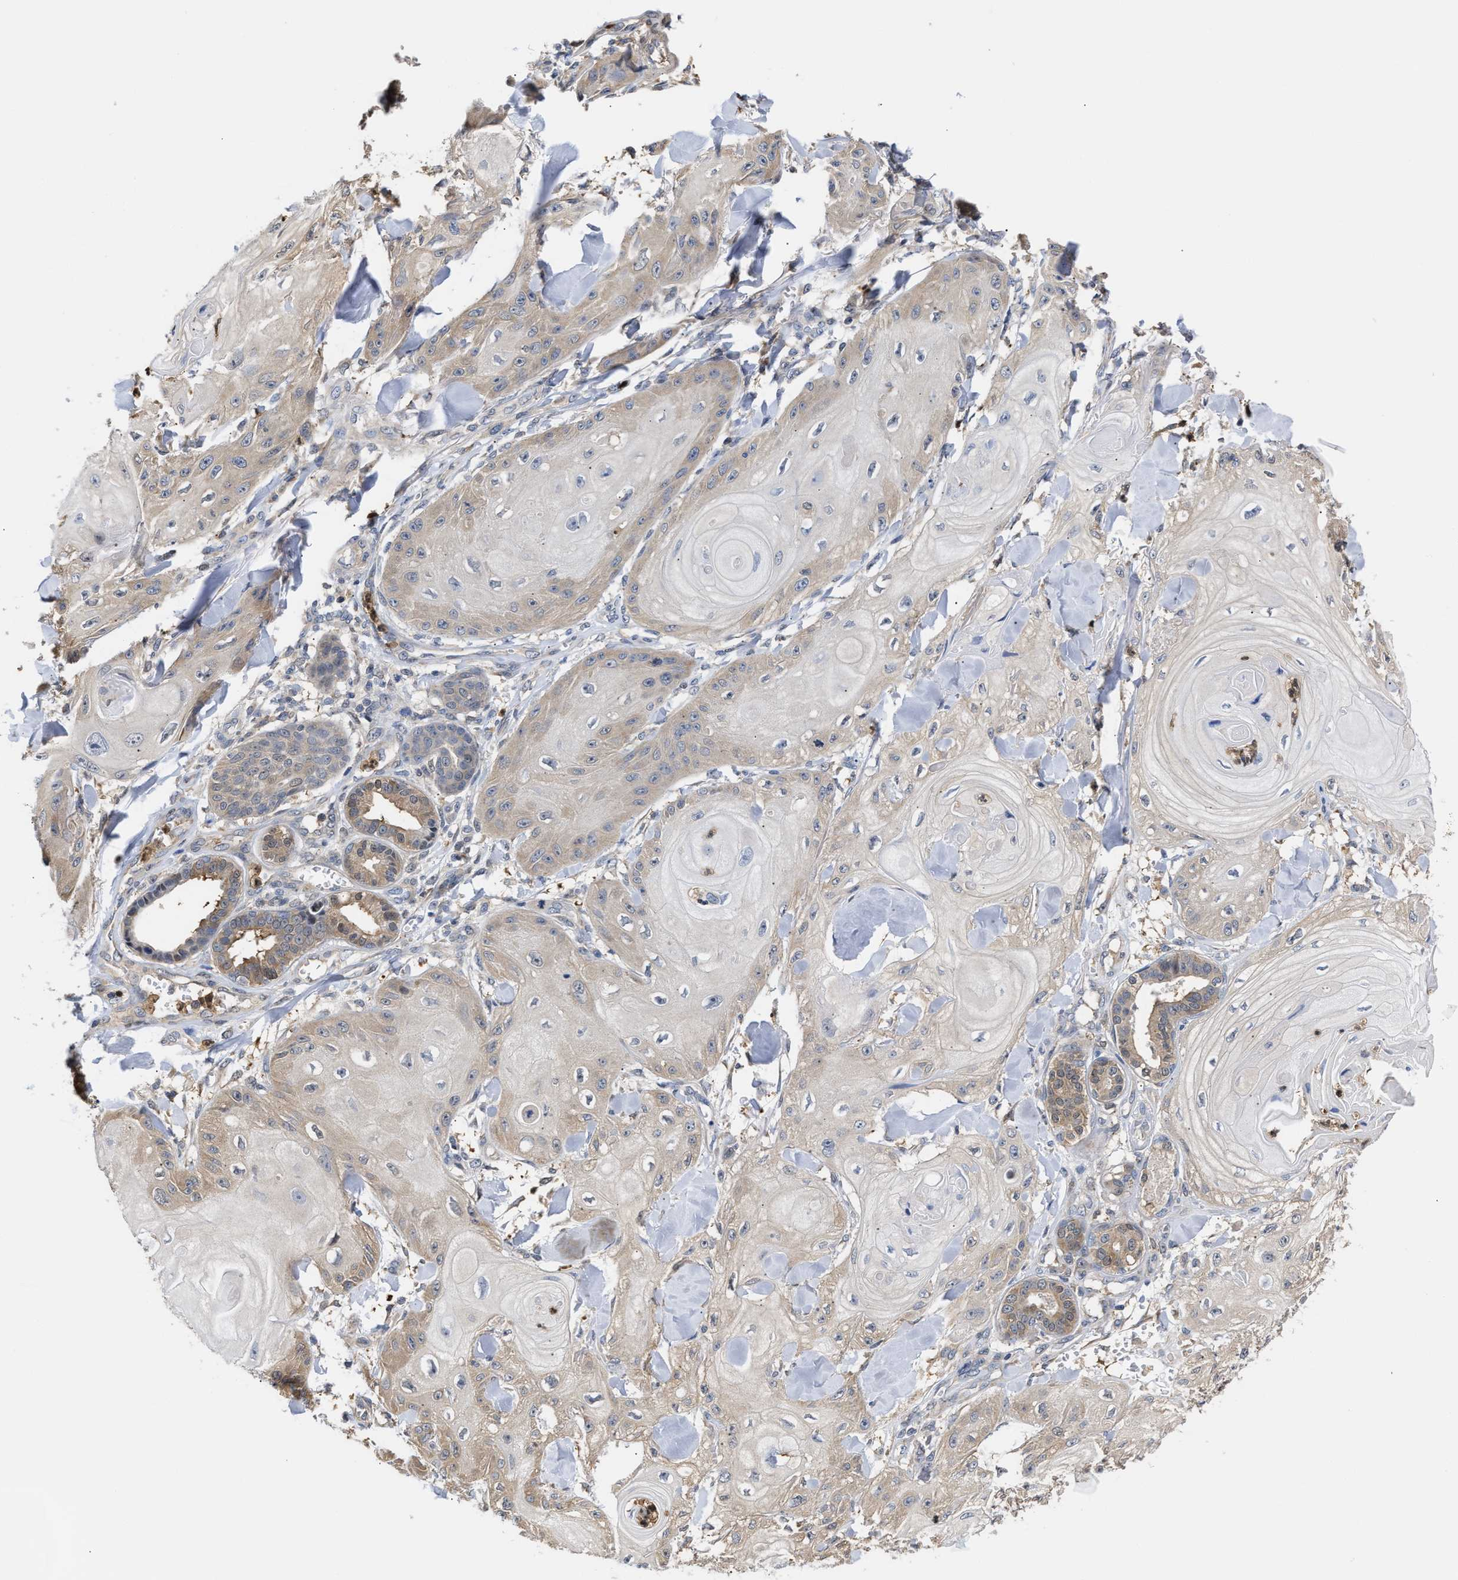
{"staining": {"intensity": "weak", "quantity": "<25%", "location": "cytoplasmic/membranous"}, "tissue": "skin cancer", "cell_type": "Tumor cells", "image_type": "cancer", "snomed": [{"axis": "morphology", "description": "Squamous cell carcinoma, NOS"}, {"axis": "topography", "description": "Skin"}], "caption": "This is a photomicrograph of immunohistochemistry staining of squamous cell carcinoma (skin), which shows no expression in tumor cells. (Brightfield microscopy of DAB immunohistochemistry (IHC) at high magnification).", "gene": "KLHDC1", "patient": {"sex": "male", "age": 74}}